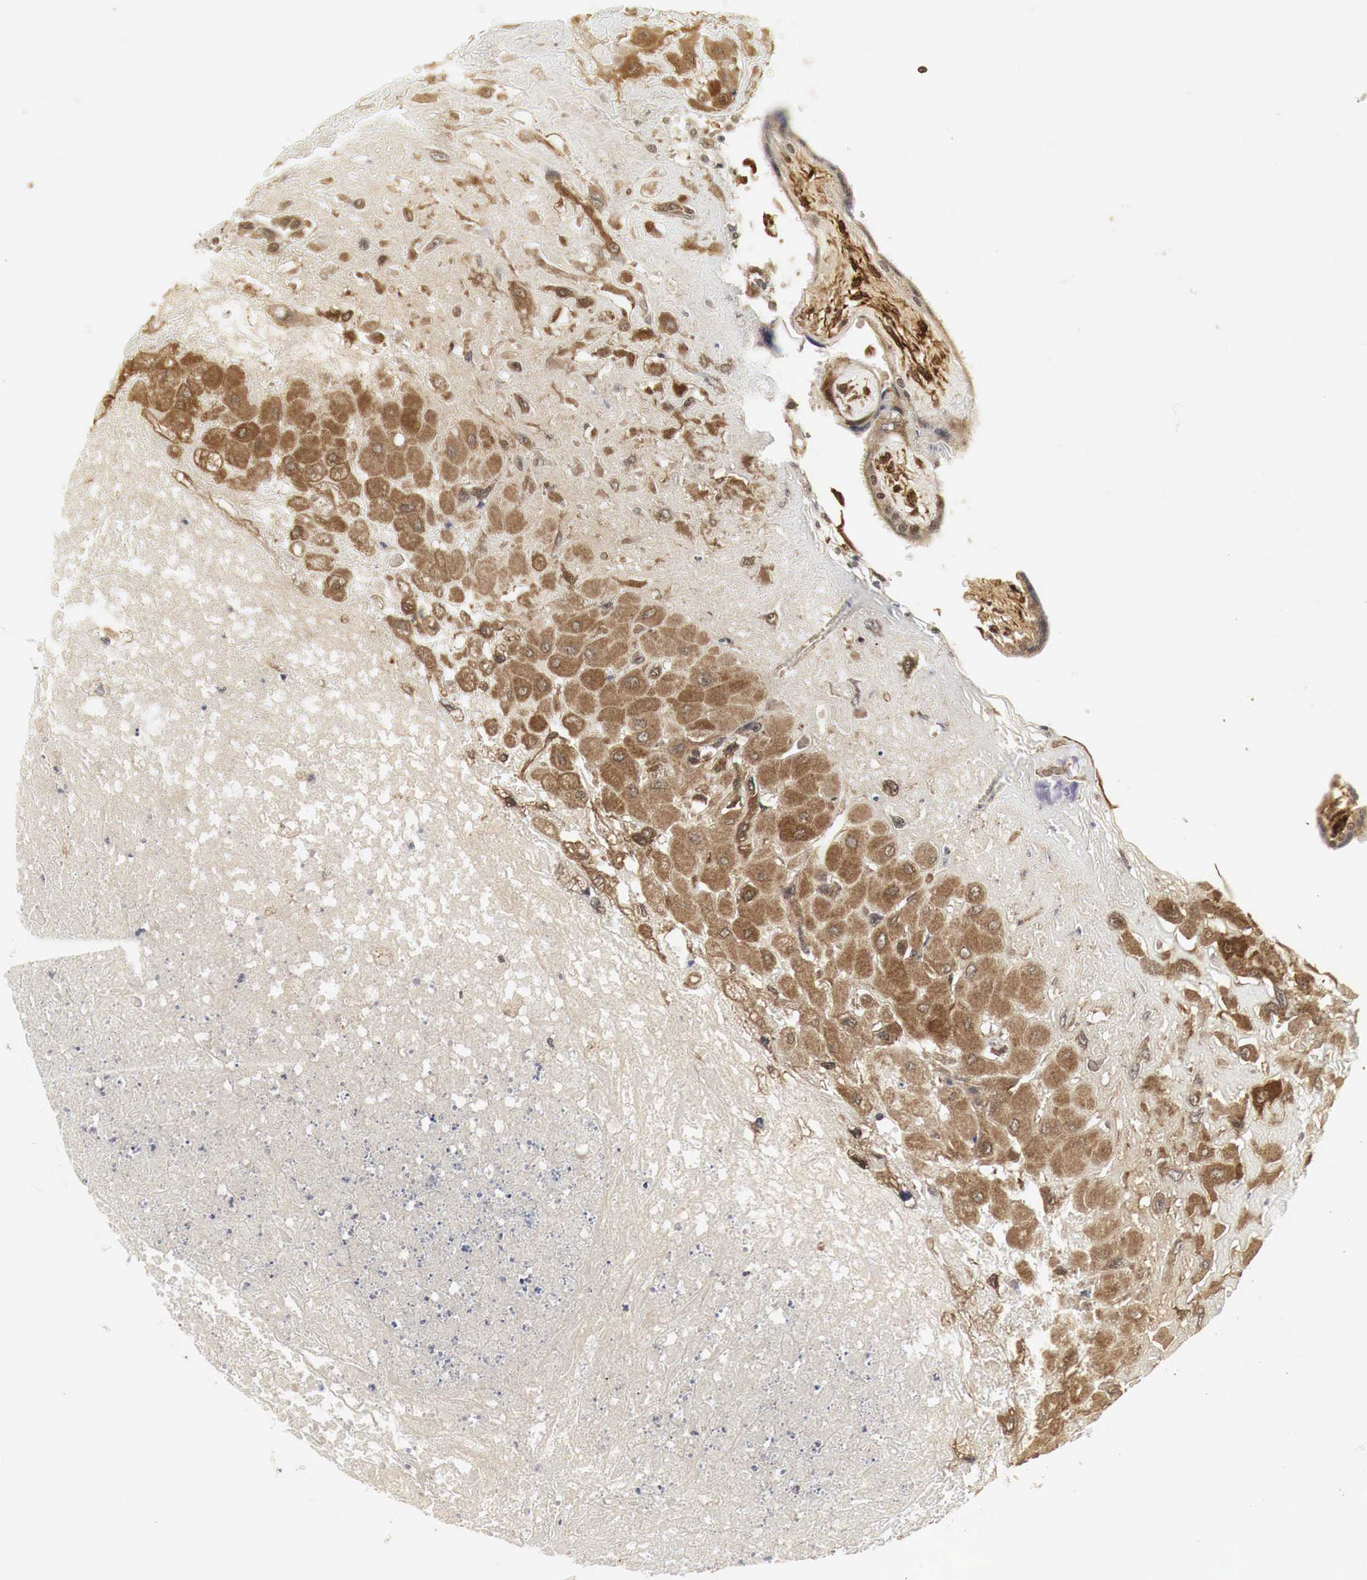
{"staining": {"intensity": "strong", "quantity": ">75%", "location": "cytoplasmic/membranous"}, "tissue": "placenta", "cell_type": "Decidual cells", "image_type": "normal", "snomed": [{"axis": "morphology", "description": "Normal tissue, NOS"}, {"axis": "topography", "description": "Placenta"}], "caption": "An IHC micrograph of benign tissue is shown. Protein staining in brown shows strong cytoplasmic/membranous positivity in placenta within decidual cells. The protein is stained brown, and the nuclei are stained in blue (DAB IHC with brightfield microscopy, high magnification).", "gene": "SPIN1", "patient": {"sex": "female", "age": 31}}